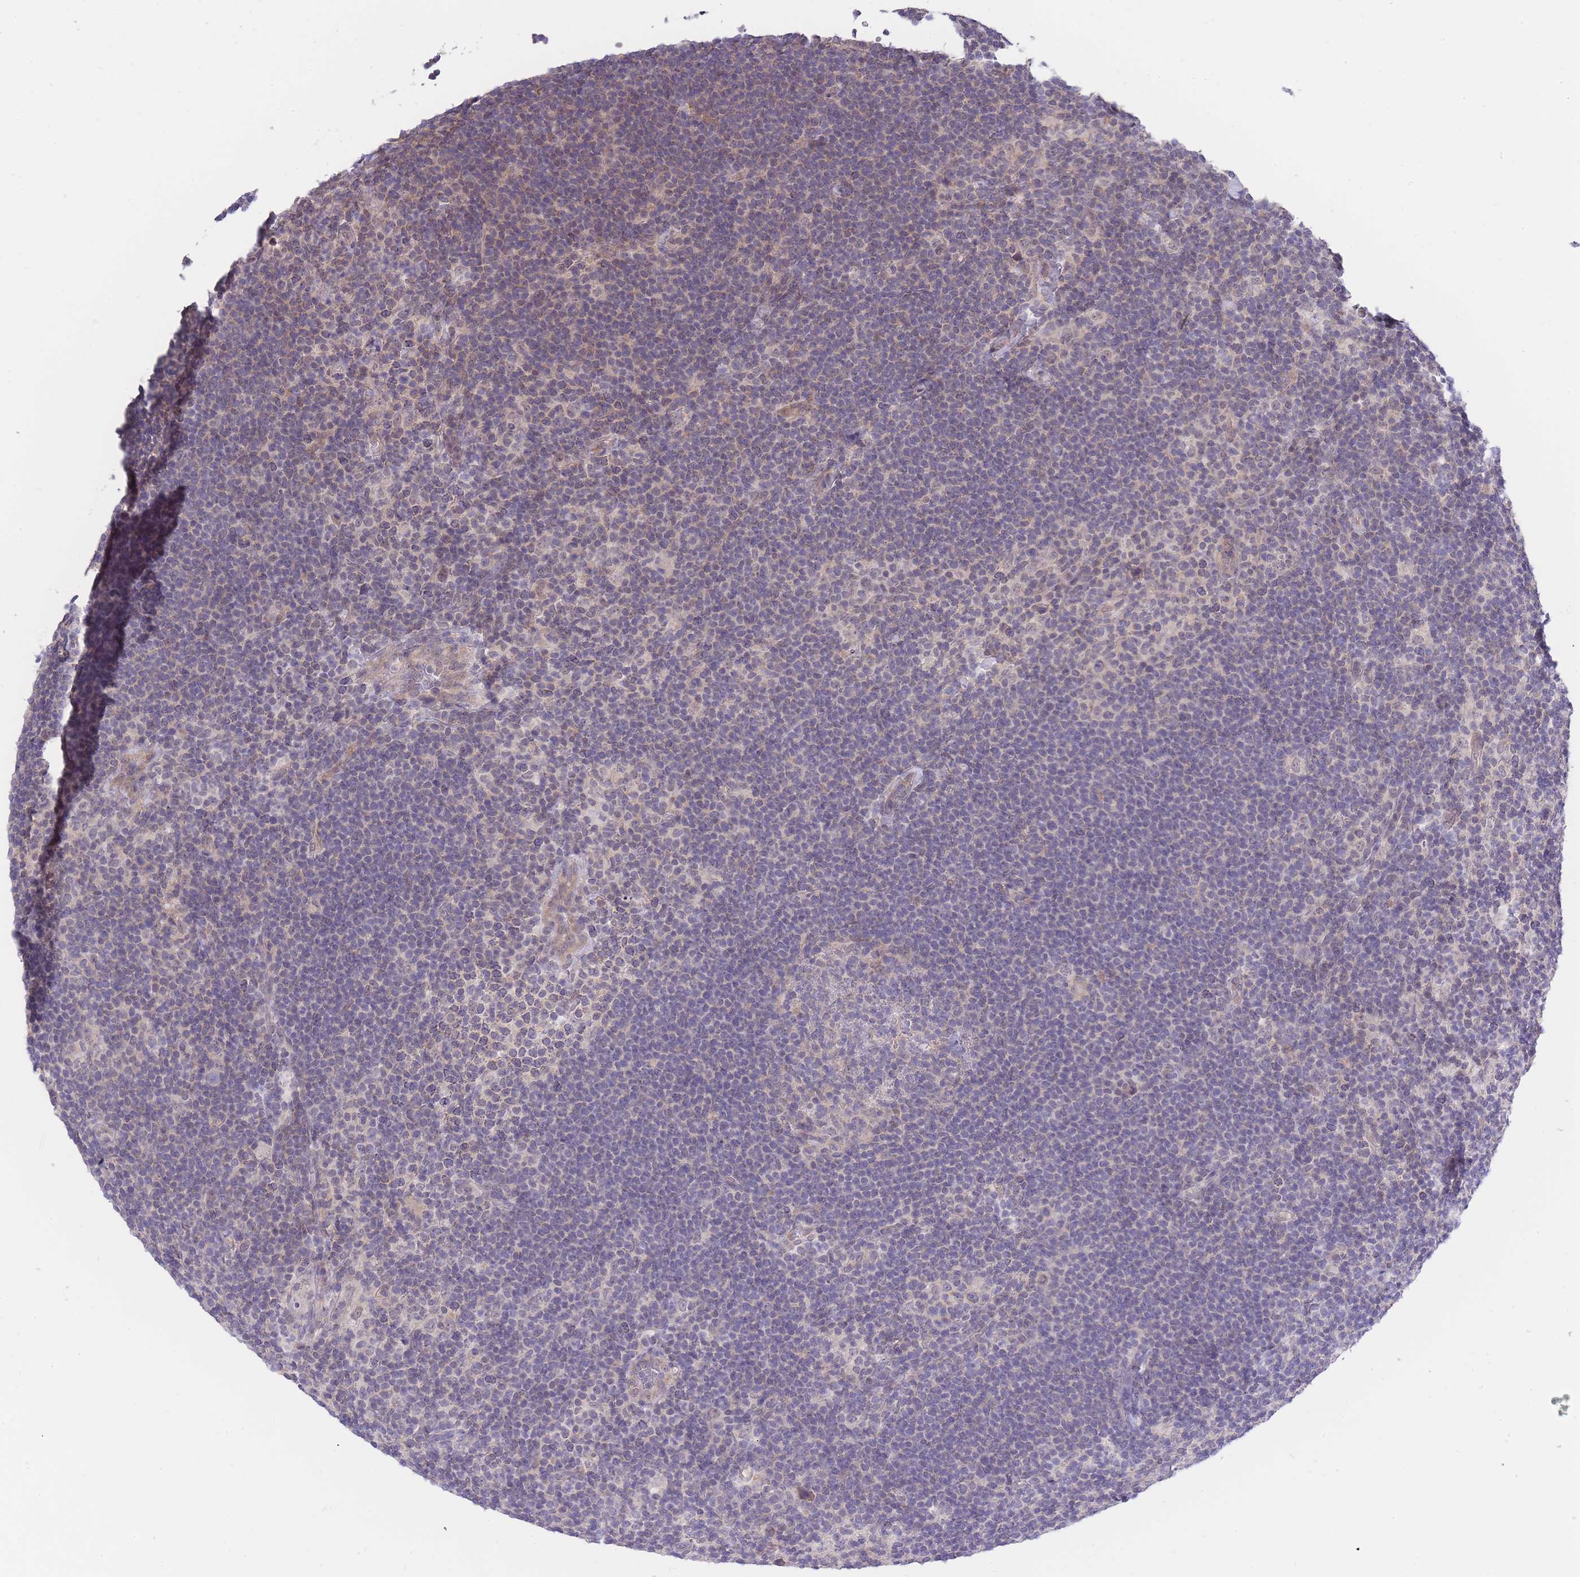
{"staining": {"intensity": "negative", "quantity": "none", "location": "none"}, "tissue": "lymphoma", "cell_type": "Tumor cells", "image_type": "cancer", "snomed": [{"axis": "morphology", "description": "Hodgkin's disease, NOS"}, {"axis": "topography", "description": "Lymph node"}], "caption": "A micrograph of lymphoma stained for a protein exhibits no brown staining in tumor cells.", "gene": "C19orf25", "patient": {"sex": "female", "age": 57}}